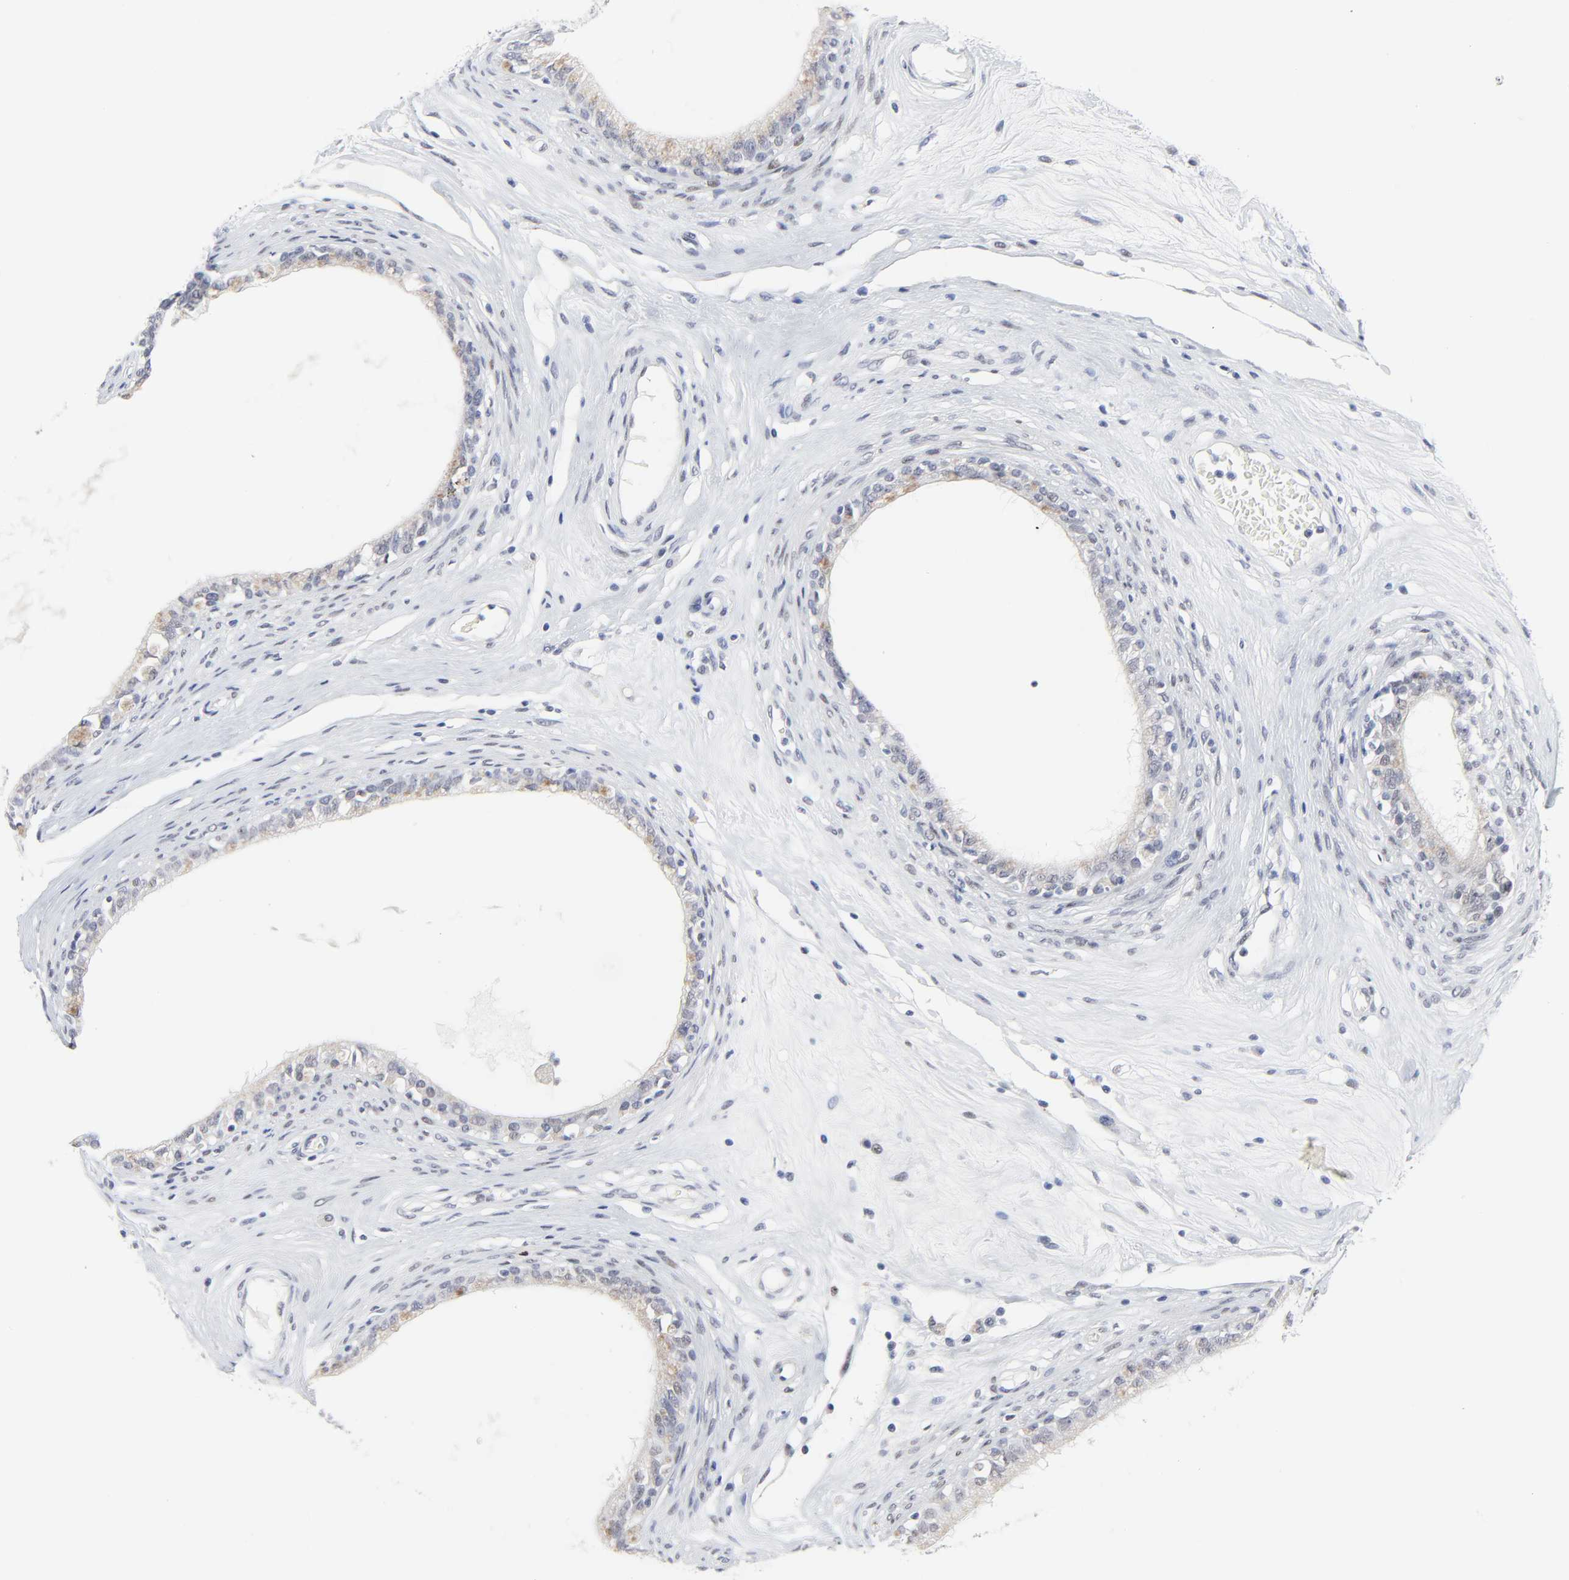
{"staining": {"intensity": "weak", "quantity": "<25%", "location": "cytoplasmic/membranous,nuclear"}, "tissue": "epididymis", "cell_type": "Glandular cells", "image_type": "normal", "snomed": [{"axis": "morphology", "description": "Normal tissue, NOS"}, {"axis": "morphology", "description": "Inflammation, NOS"}, {"axis": "topography", "description": "Epididymis"}], "caption": "This is an IHC micrograph of unremarkable human epididymis. There is no positivity in glandular cells.", "gene": "ZNF589", "patient": {"sex": "male", "age": 84}}